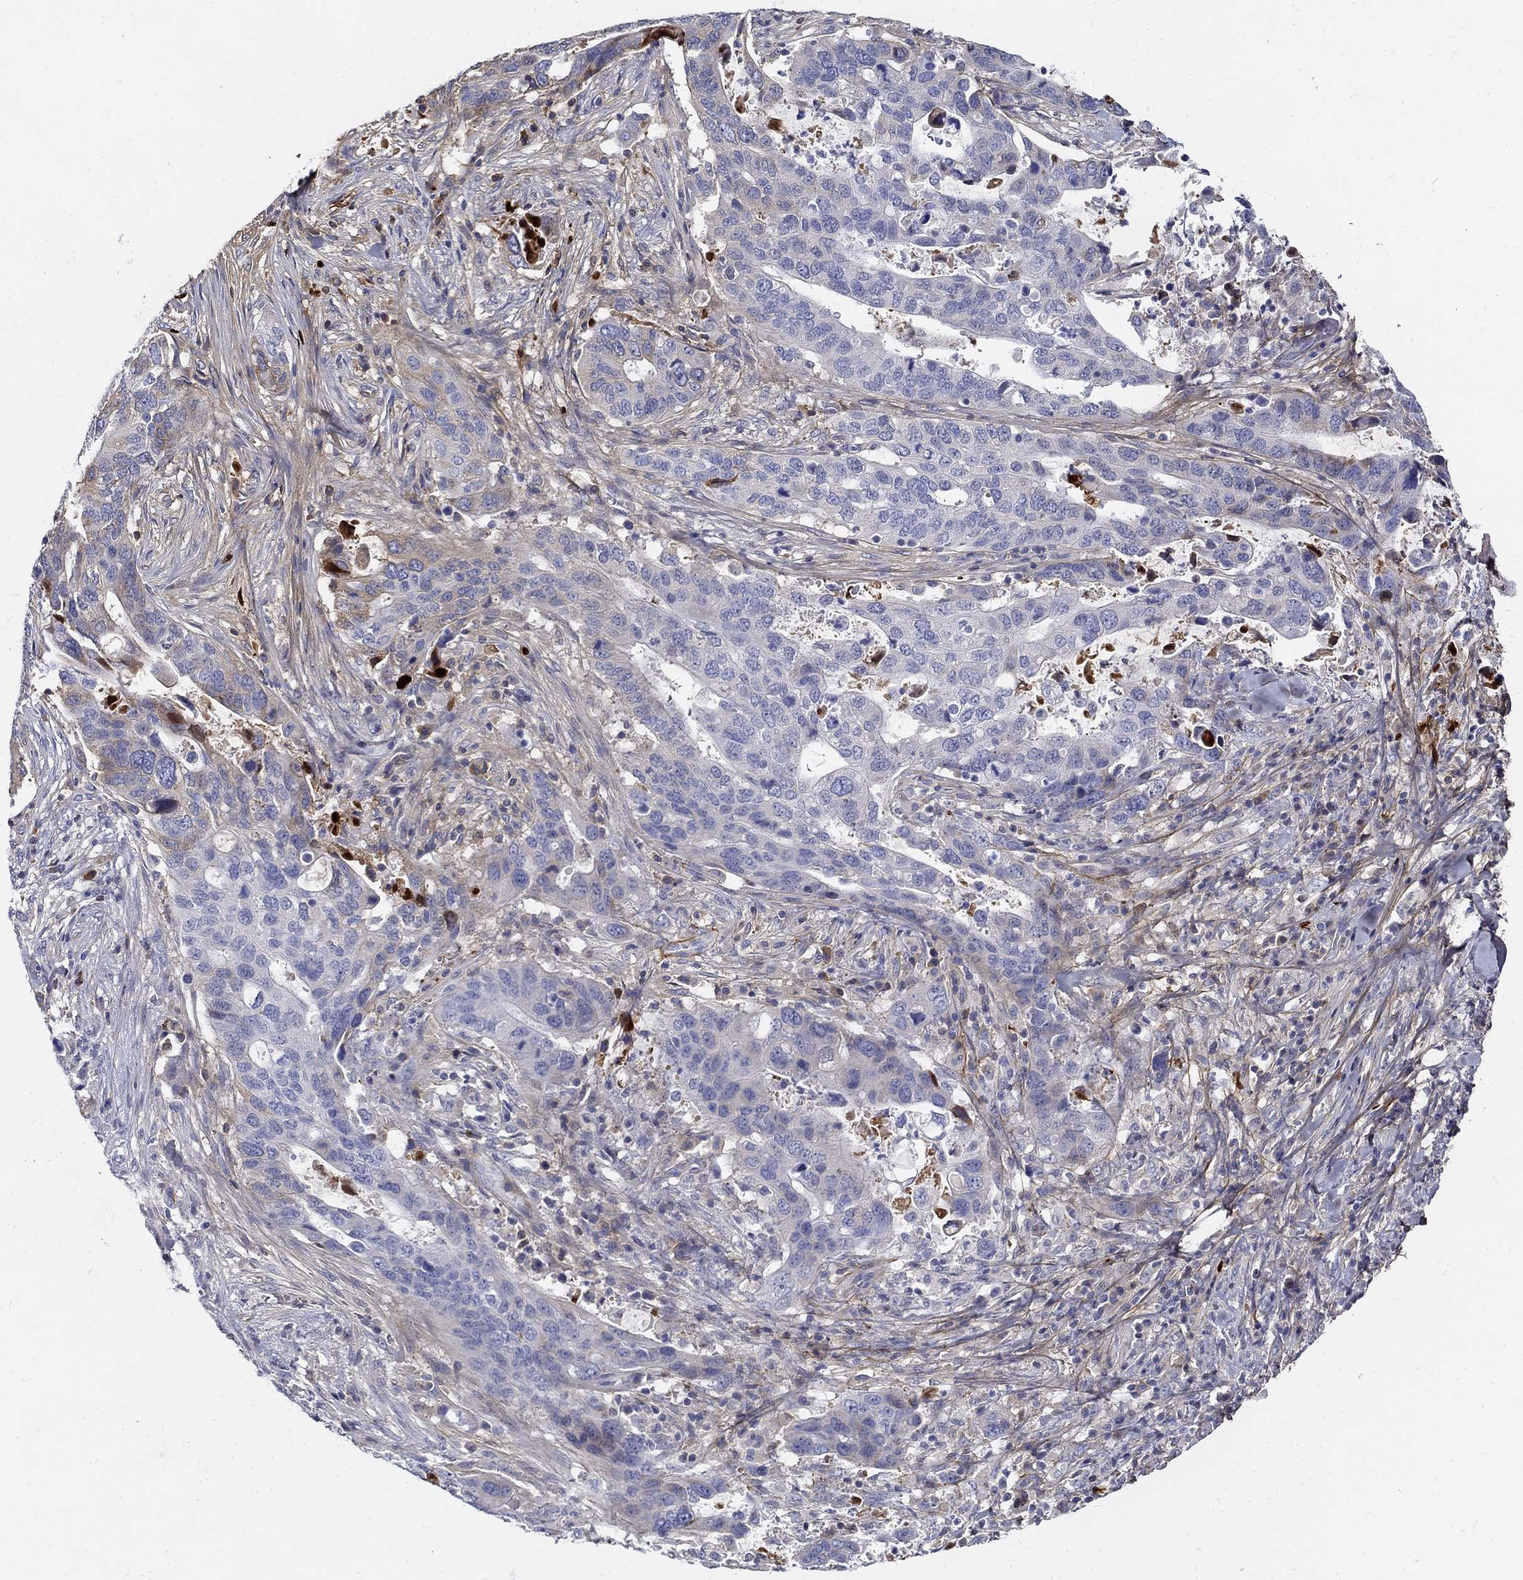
{"staining": {"intensity": "weak", "quantity": "25%-75%", "location": "cytoplasmic/membranous"}, "tissue": "stomach cancer", "cell_type": "Tumor cells", "image_type": "cancer", "snomed": [{"axis": "morphology", "description": "Adenocarcinoma, NOS"}, {"axis": "topography", "description": "Stomach"}], "caption": "Immunohistochemistry (IHC) (DAB) staining of stomach cancer reveals weak cytoplasmic/membranous protein positivity in about 25%-75% of tumor cells.", "gene": "TGFBI", "patient": {"sex": "male", "age": 54}}